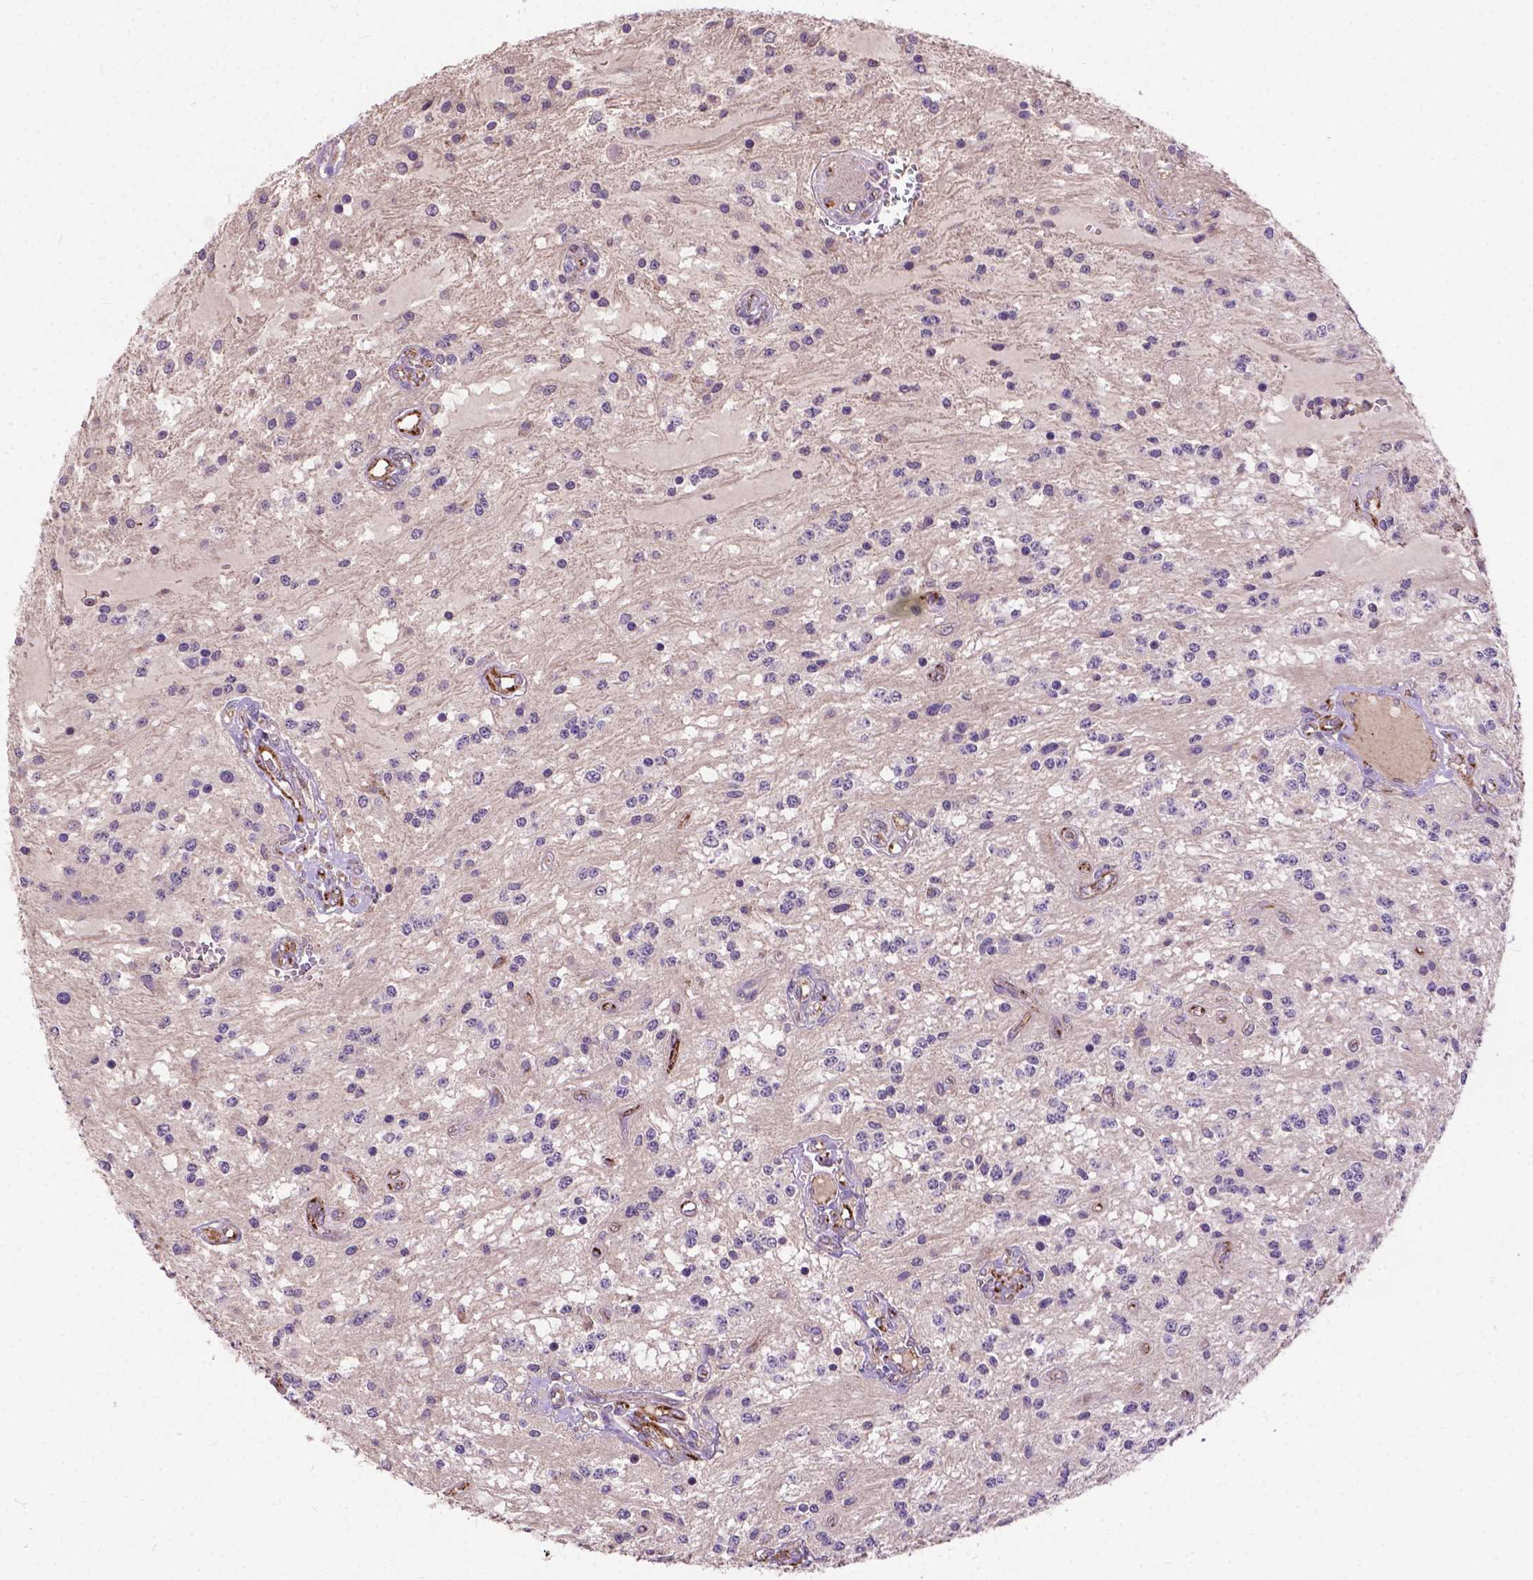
{"staining": {"intensity": "negative", "quantity": "none", "location": "none"}, "tissue": "glioma", "cell_type": "Tumor cells", "image_type": "cancer", "snomed": [{"axis": "morphology", "description": "Glioma, malignant, Low grade"}, {"axis": "topography", "description": "Cerebellum"}], "caption": "Photomicrograph shows no protein expression in tumor cells of malignant glioma (low-grade) tissue.", "gene": "ZNF337", "patient": {"sex": "female", "age": 14}}